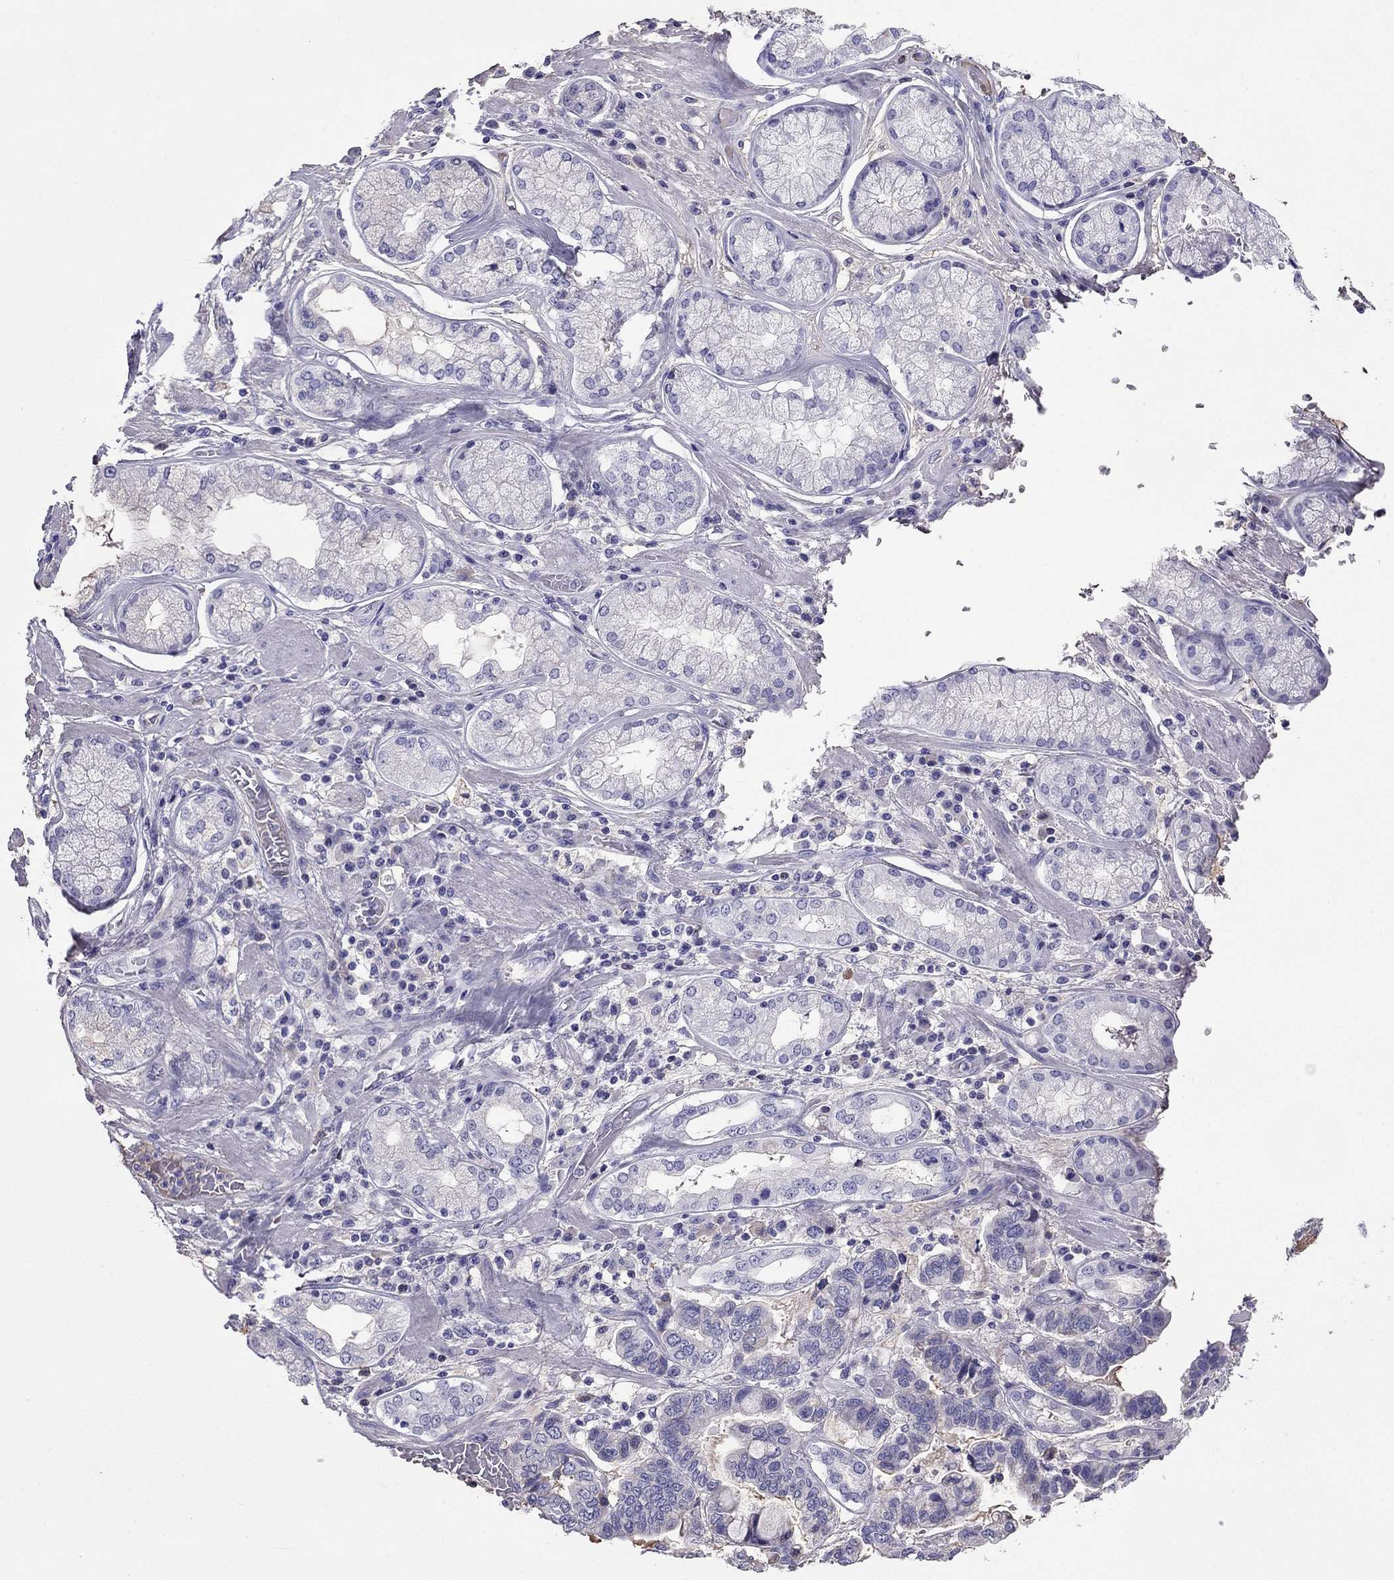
{"staining": {"intensity": "negative", "quantity": "none", "location": "none"}, "tissue": "stomach cancer", "cell_type": "Tumor cells", "image_type": "cancer", "snomed": [{"axis": "morphology", "description": "Adenocarcinoma, NOS"}, {"axis": "topography", "description": "Stomach, lower"}], "caption": "Immunohistochemistry (IHC) photomicrograph of human stomach adenocarcinoma stained for a protein (brown), which reveals no expression in tumor cells. The staining is performed using DAB brown chromogen with nuclei counter-stained in using hematoxylin.", "gene": "TBC1D21", "patient": {"sex": "female", "age": 76}}